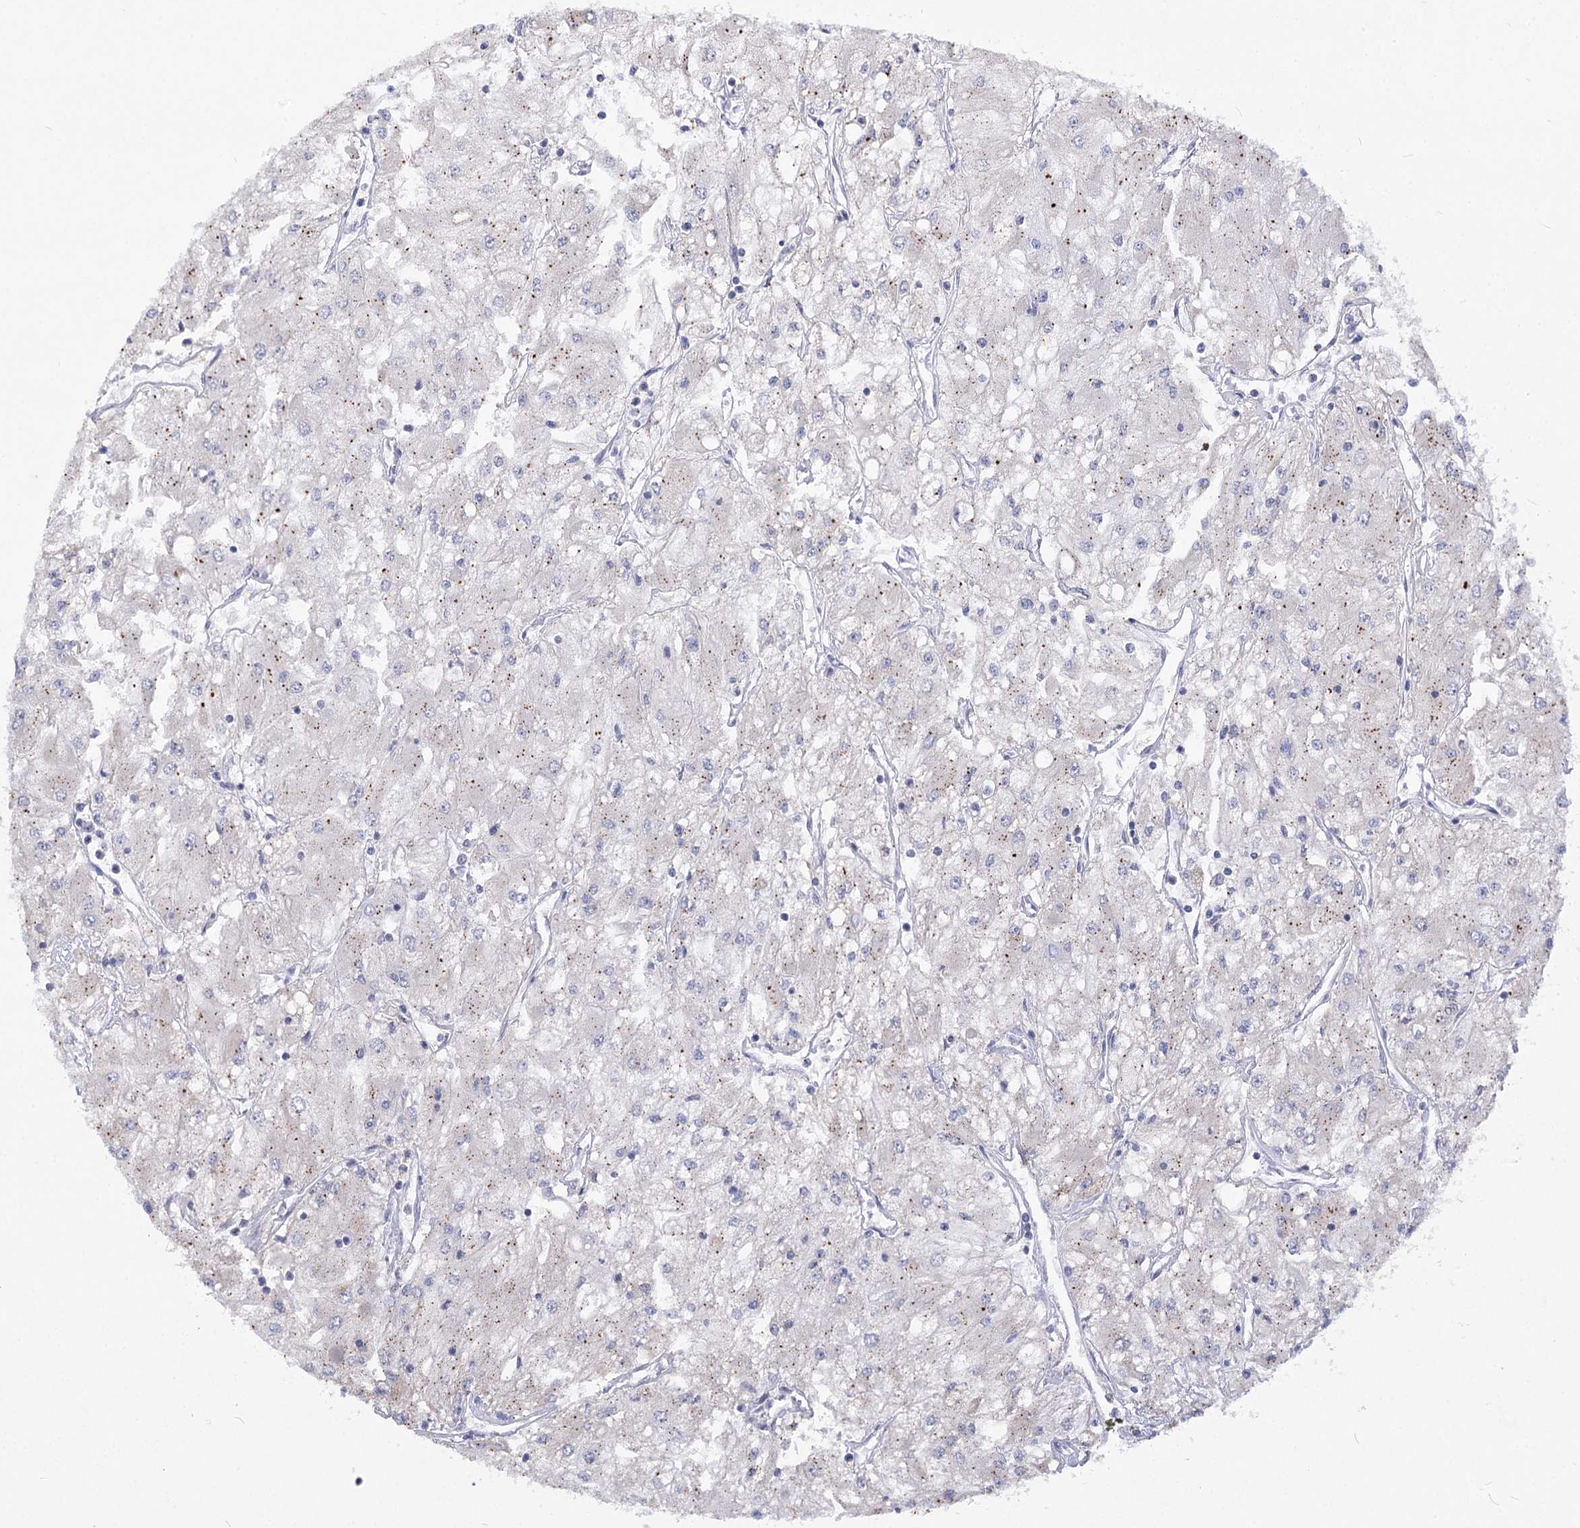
{"staining": {"intensity": "negative", "quantity": "none", "location": "none"}, "tissue": "renal cancer", "cell_type": "Tumor cells", "image_type": "cancer", "snomed": [{"axis": "morphology", "description": "Adenocarcinoma, NOS"}, {"axis": "topography", "description": "Kidney"}], "caption": "A photomicrograph of renal cancer stained for a protein reveals no brown staining in tumor cells. (Immunohistochemistry, brightfield microscopy, high magnification).", "gene": "ATP10B", "patient": {"sex": "male", "age": 80}}